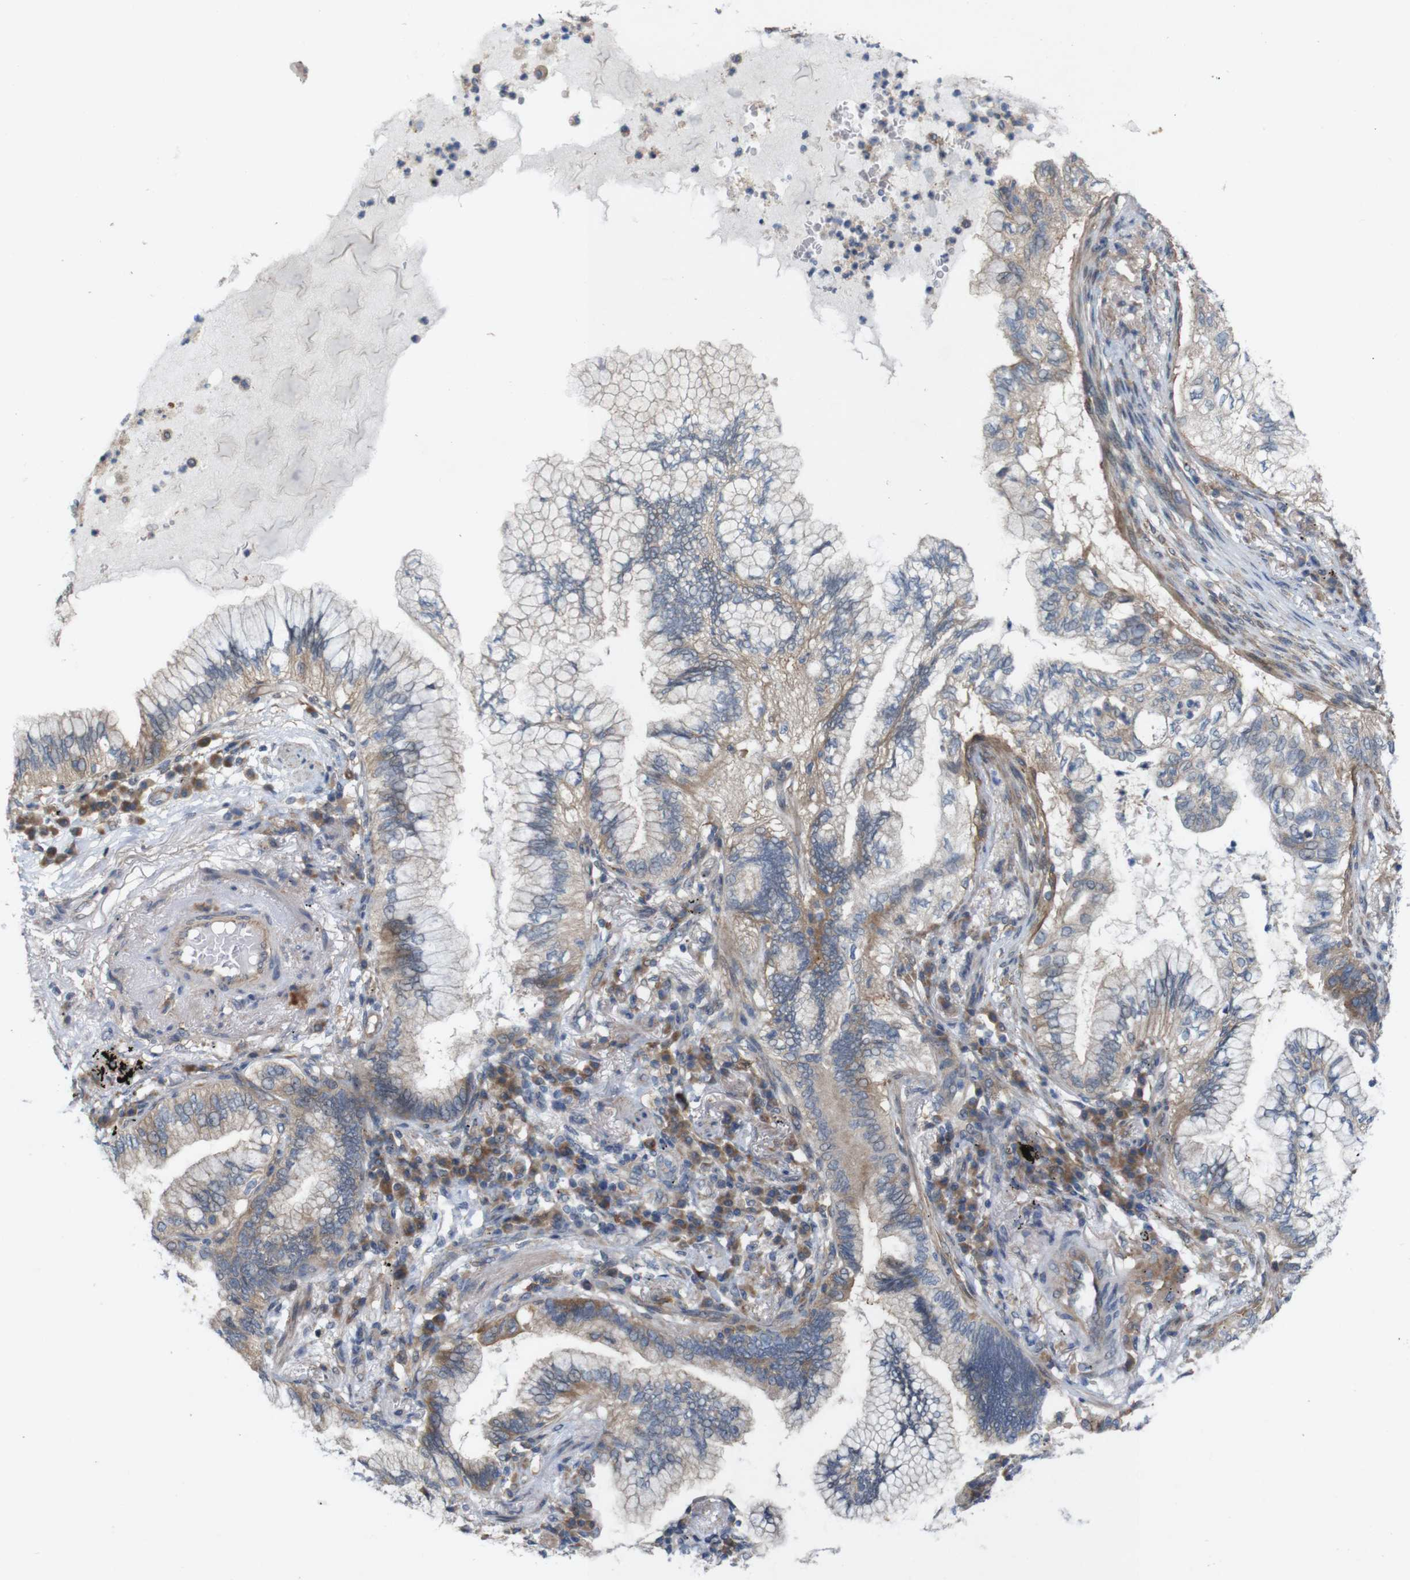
{"staining": {"intensity": "weak", "quantity": ">75%", "location": "cytoplasmic/membranous"}, "tissue": "lung cancer", "cell_type": "Tumor cells", "image_type": "cancer", "snomed": [{"axis": "morphology", "description": "Normal tissue, NOS"}, {"axis": "morphology", "description": "Adenocarcinoma, NOS"}, {"axis": "topography", "description": "Bronchus"}, {"axis": "topography", "description": "Lung"}], "caption": "Tumor cells exhibit low levels of weak cytoplasmic/membranous staining in approximately >75% of cells in human adenocarcinoma (lung).", "gene": "SIGLEC8", "patient": {"sex": "female", "age": 70}}